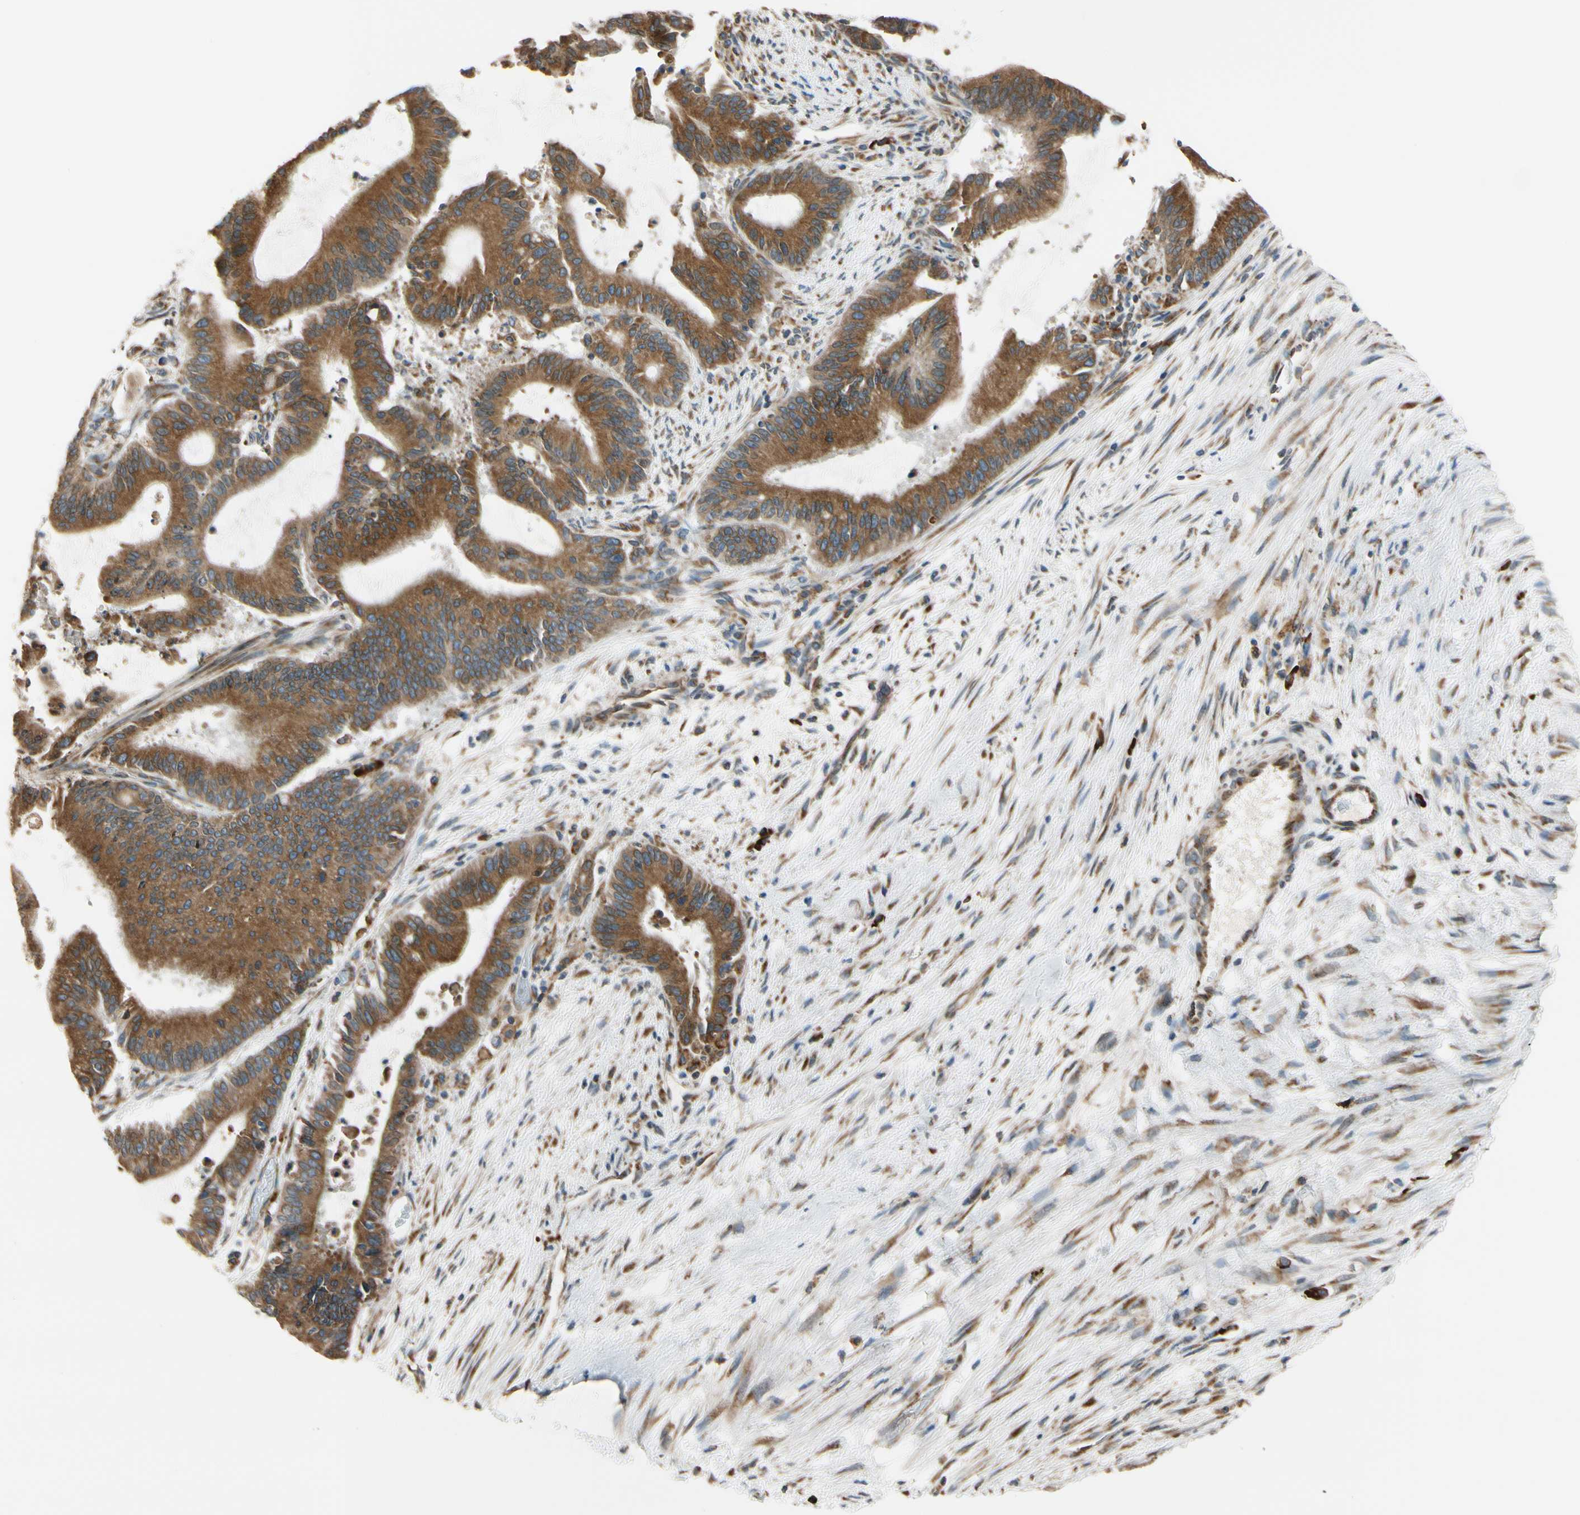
{"staining": {"intensity": "strong", "quantity": ">75%", "location": "cytoplasmic/membranous"}, "tissue": "liver cancer", "cell_type": "Tumor cells", "image_type": "cancer", "snomed": [{"axis": "morphology", "description": "Cholangiocarcinoma"}, {"axis": "topography", "description": "Liver"}], "caption": "Protein staining by immunohistochemistry demonstrates strong cytoplasmic/membranous staining in about >75% of tumor cells in liver cholangiocarcinoma. (Brightfield microscopy of DAB IHC at high magnification).", "gene": "RPN2", "patient": {"sex": "female", "age": 73}}